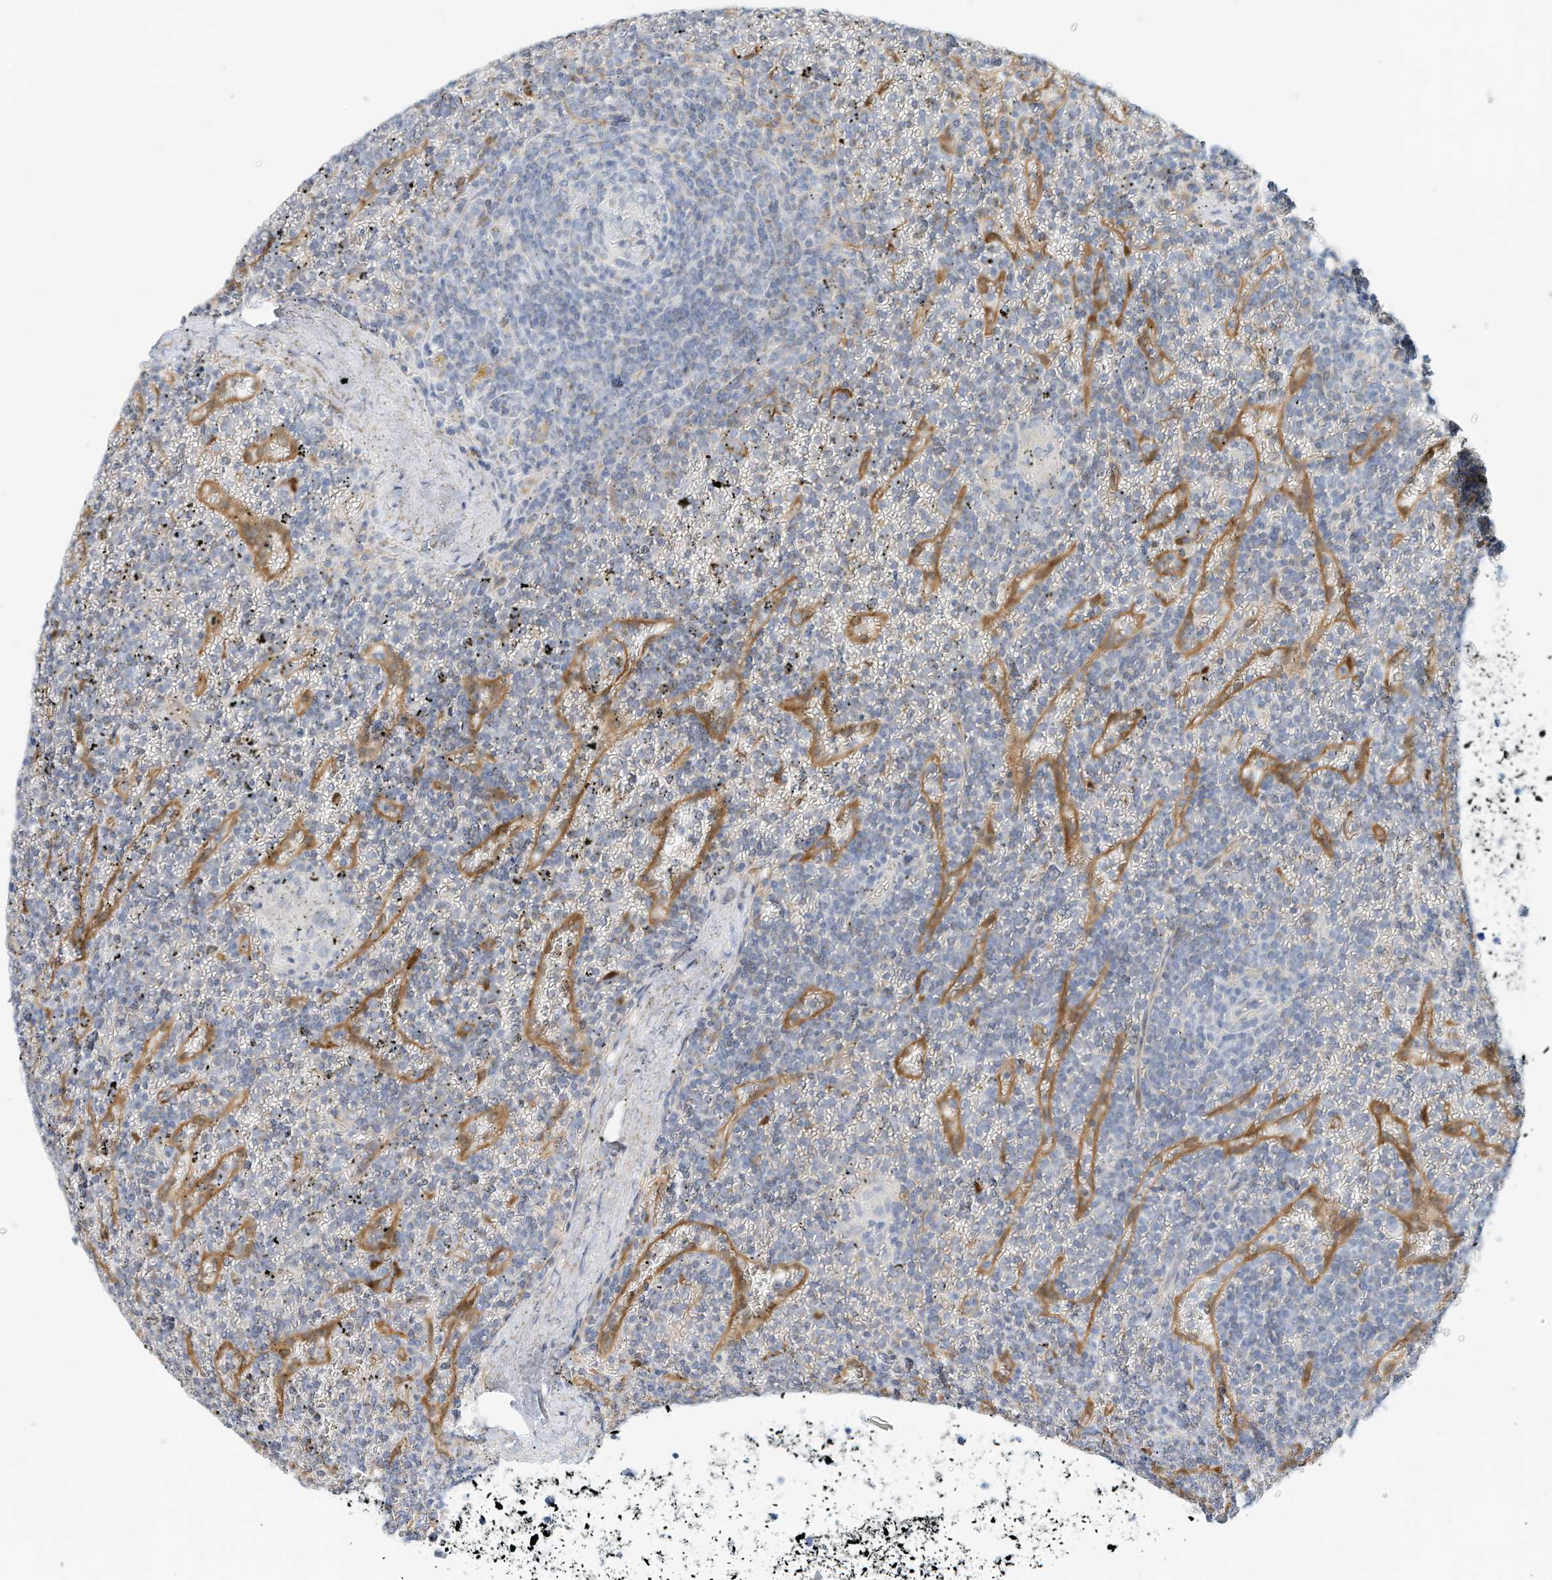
{"staining": {"intensity": "negative", "quantity": "none", "location": "none"}, "tissue": "lymphoma", "cell_type": "Tumor cells", "image_type": "cancer", "snomed": [{"axis": "morphology", "description": "Malignant lymphoma, non-Hodgkin's type, Low grade"}, {"axis": "topography", "description": "Spleen"}], "caption": "A photomicrograph of human low-grade malignant lymphoma, non-Hodgkin's type is negative for staining in tumor cells. Nuclei are stained in blue.", "gene": "ARHGAP28", "patient": {"sex": "female", "age": 19}}